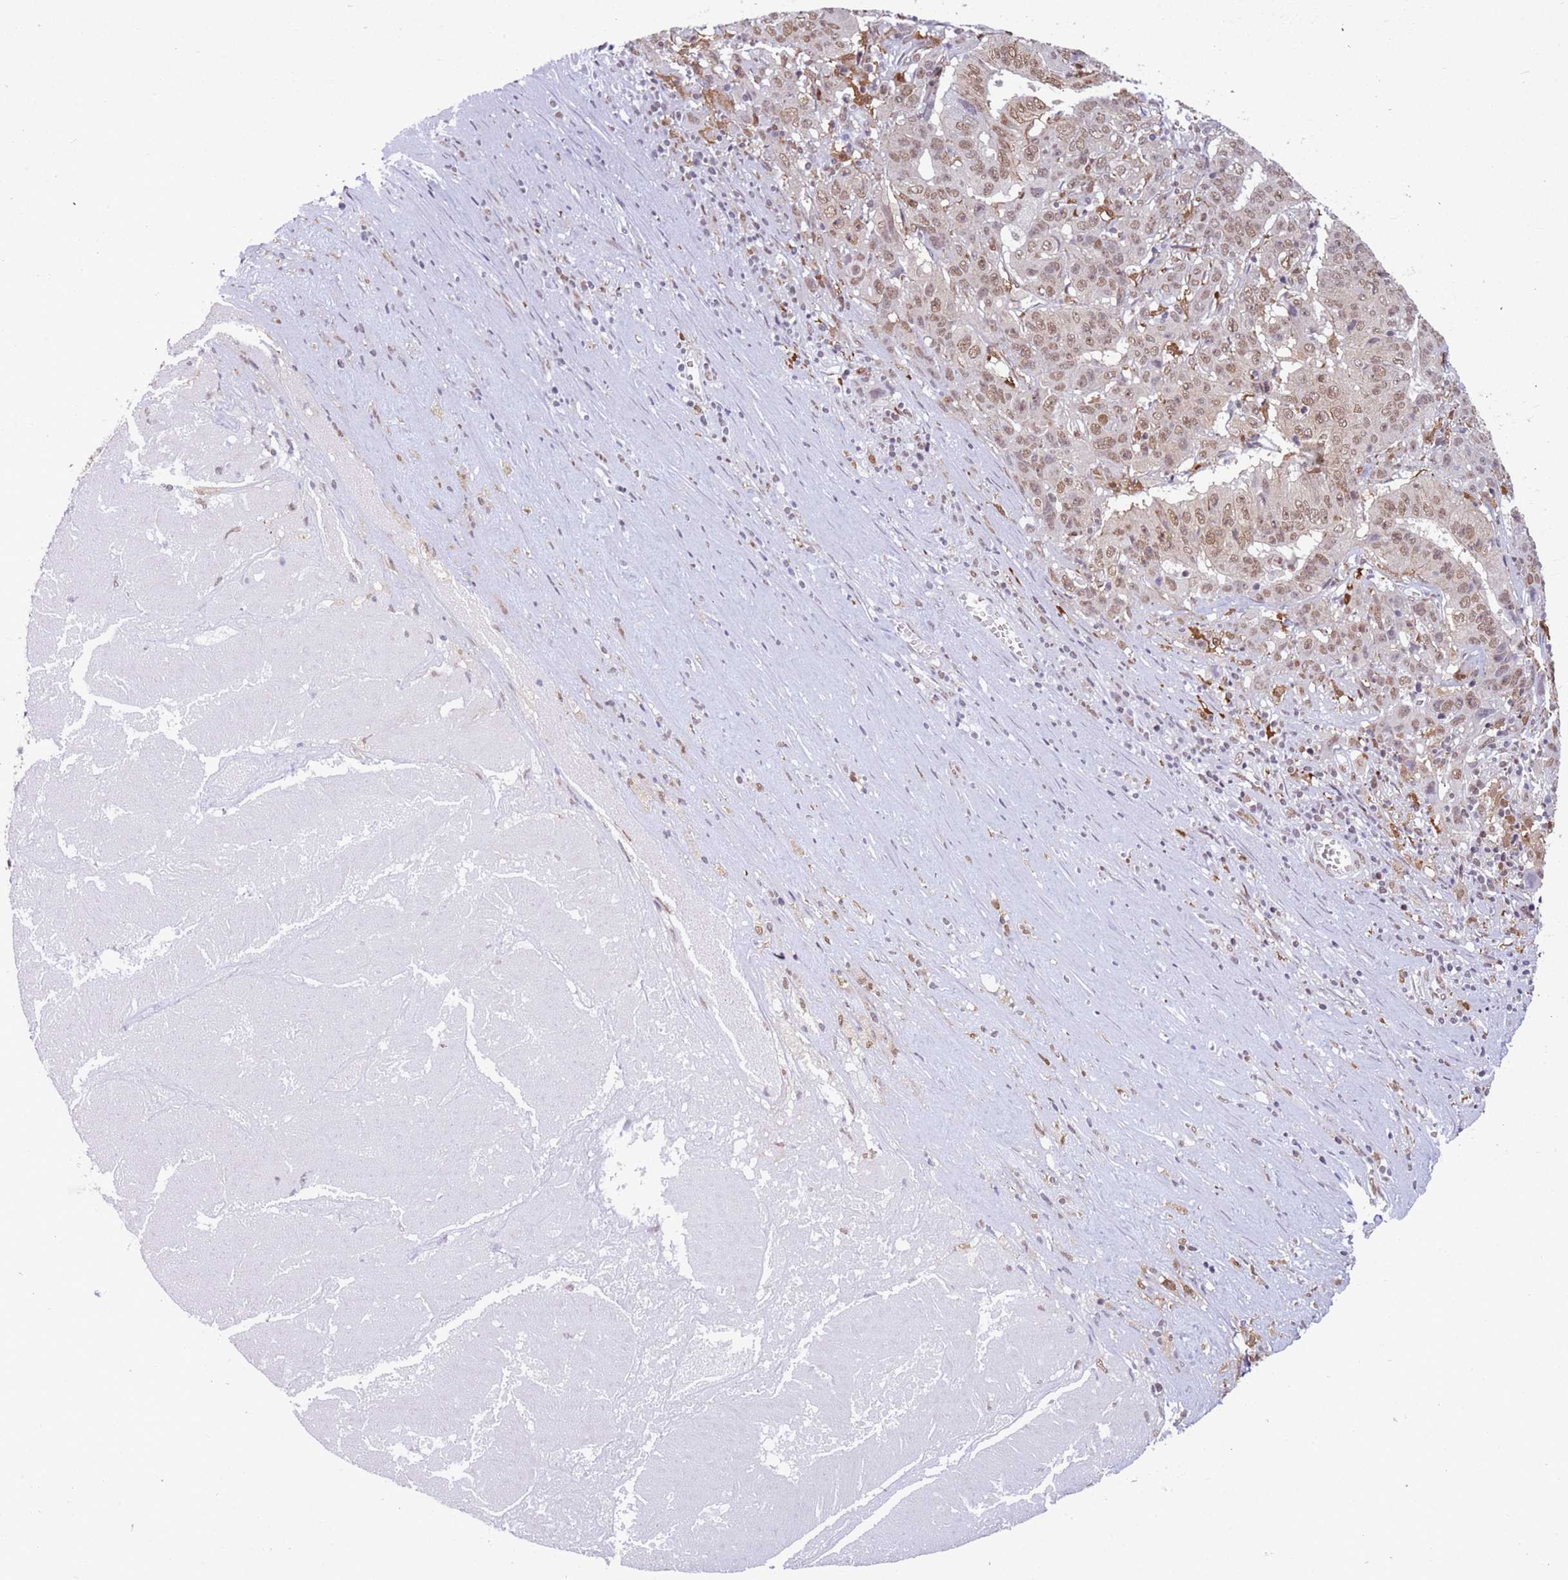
{"staining": {"intensity": "moderate", "quantity": ">75%", "location": "nuclear"}, "tissue": "pancreatic cancer", "cell_type": "Tumor cells", "image_type": "cancer", "snomed": [{"axis": "morphology", "description": "Adenocarcinoma, NOS"}, {"axis": "topography", "description": "Pancreas"}], "caption": "The micrograph demonstrates immunohistochemical staining of adenocarcinoma (pancreatic). There is moderate nuclear staining is seen in approximately >75% of tumor cells. The protein of interest is stained brown, and the nuclei are stained in blue (DAB (3,3'-diaminobenzidine) IHC with brightfield microscopy, high magnification).", "gene": "TRIM32", "patient": {"sex": "male", "age": 63}}